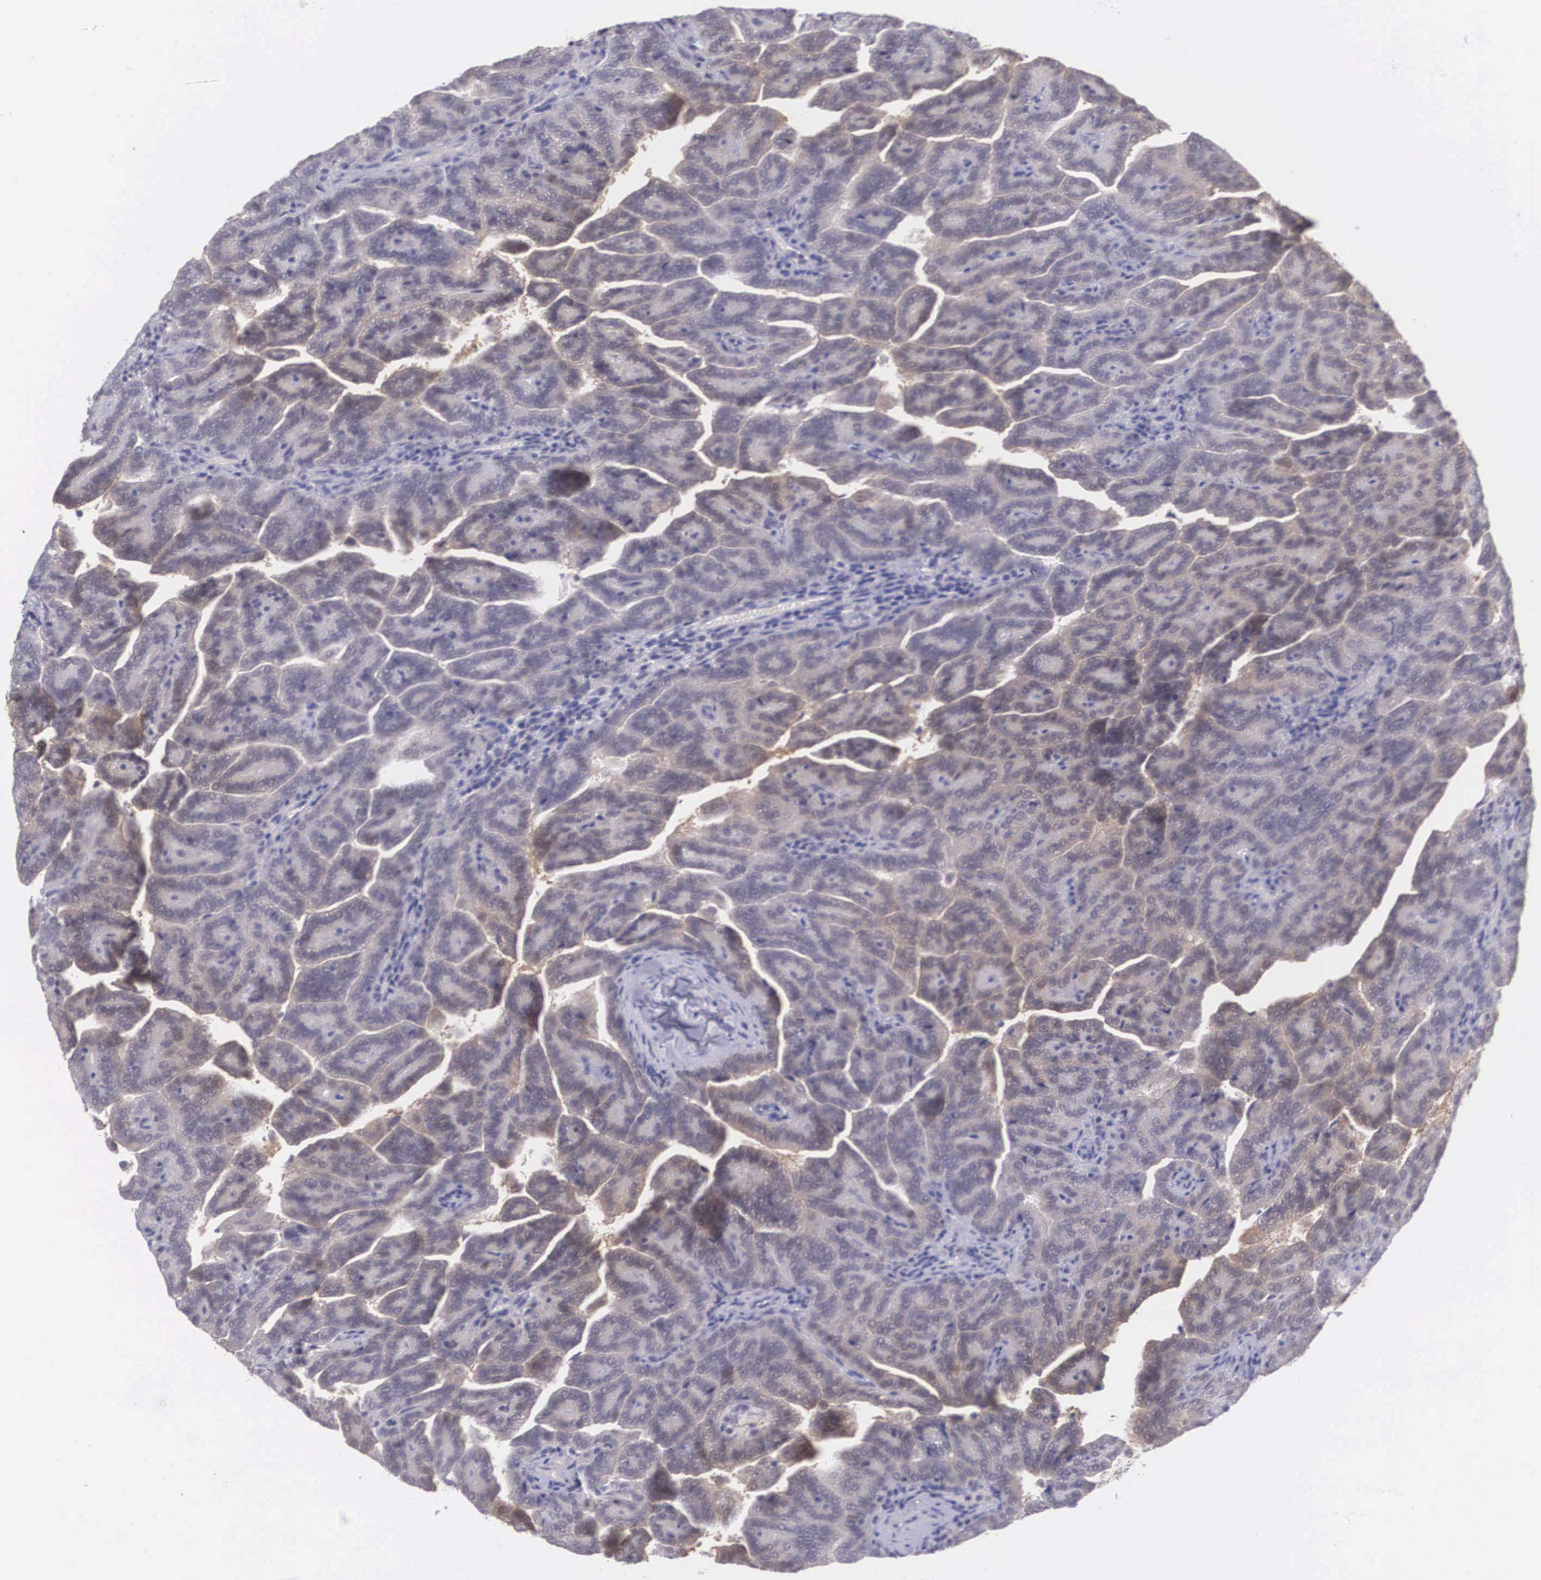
{"staining": {"intensity": "weak", "quantity": "25%-75%", "location": "cytoplasmic/membranous"}, "tissue": "renal cancer", "cell_type": "Tumor cells", "image_type": "cancer", "snomed": [{"axis": "morphology", "description": "Adenocarcinoma, NOS"}, {"axis": "topography", "description": "Kidney"}], "caption": "There is low levels of weak cytoplasmic/membranous staining in tumor cells of renal cancer, as demonstrated by immunohistochemical staining (brown color).", "gene": "NINL", "patient": {"sex": "male", "age": 61}}